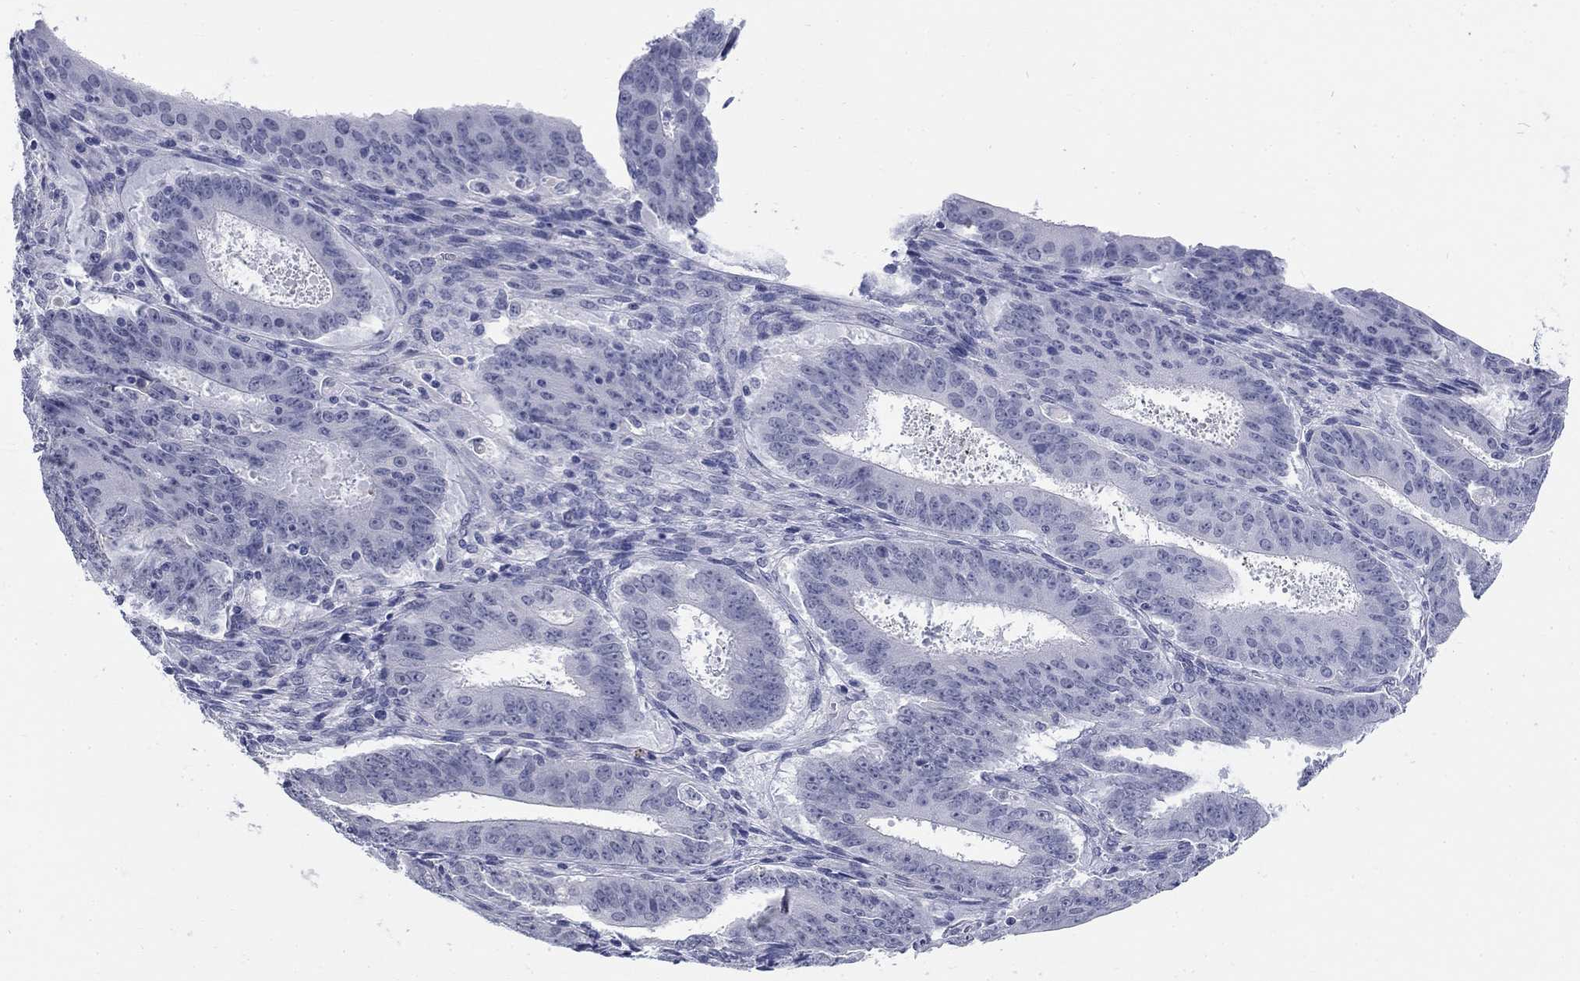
{"staining": {"intensity": "weak", "quantity": "<25%", "location": "cytoplasmic/membranous"}, "tissue": "ovarian cancer", "cell_type": "Tumor cells", "image_type": "cancer", "snomed": [{"axis": "morphology", "description": "Carcinoma, endometroid"}, {"axis": "topography", "description": "Ovary"}], "caption": "This is an immunohistochemistry (IHC) histopathology image of human endometroid carcinoma (ovarian). There is no staining in tumor cells.", "gene": "ECEL1", "patient": {"sex": "female", "age": 42}}